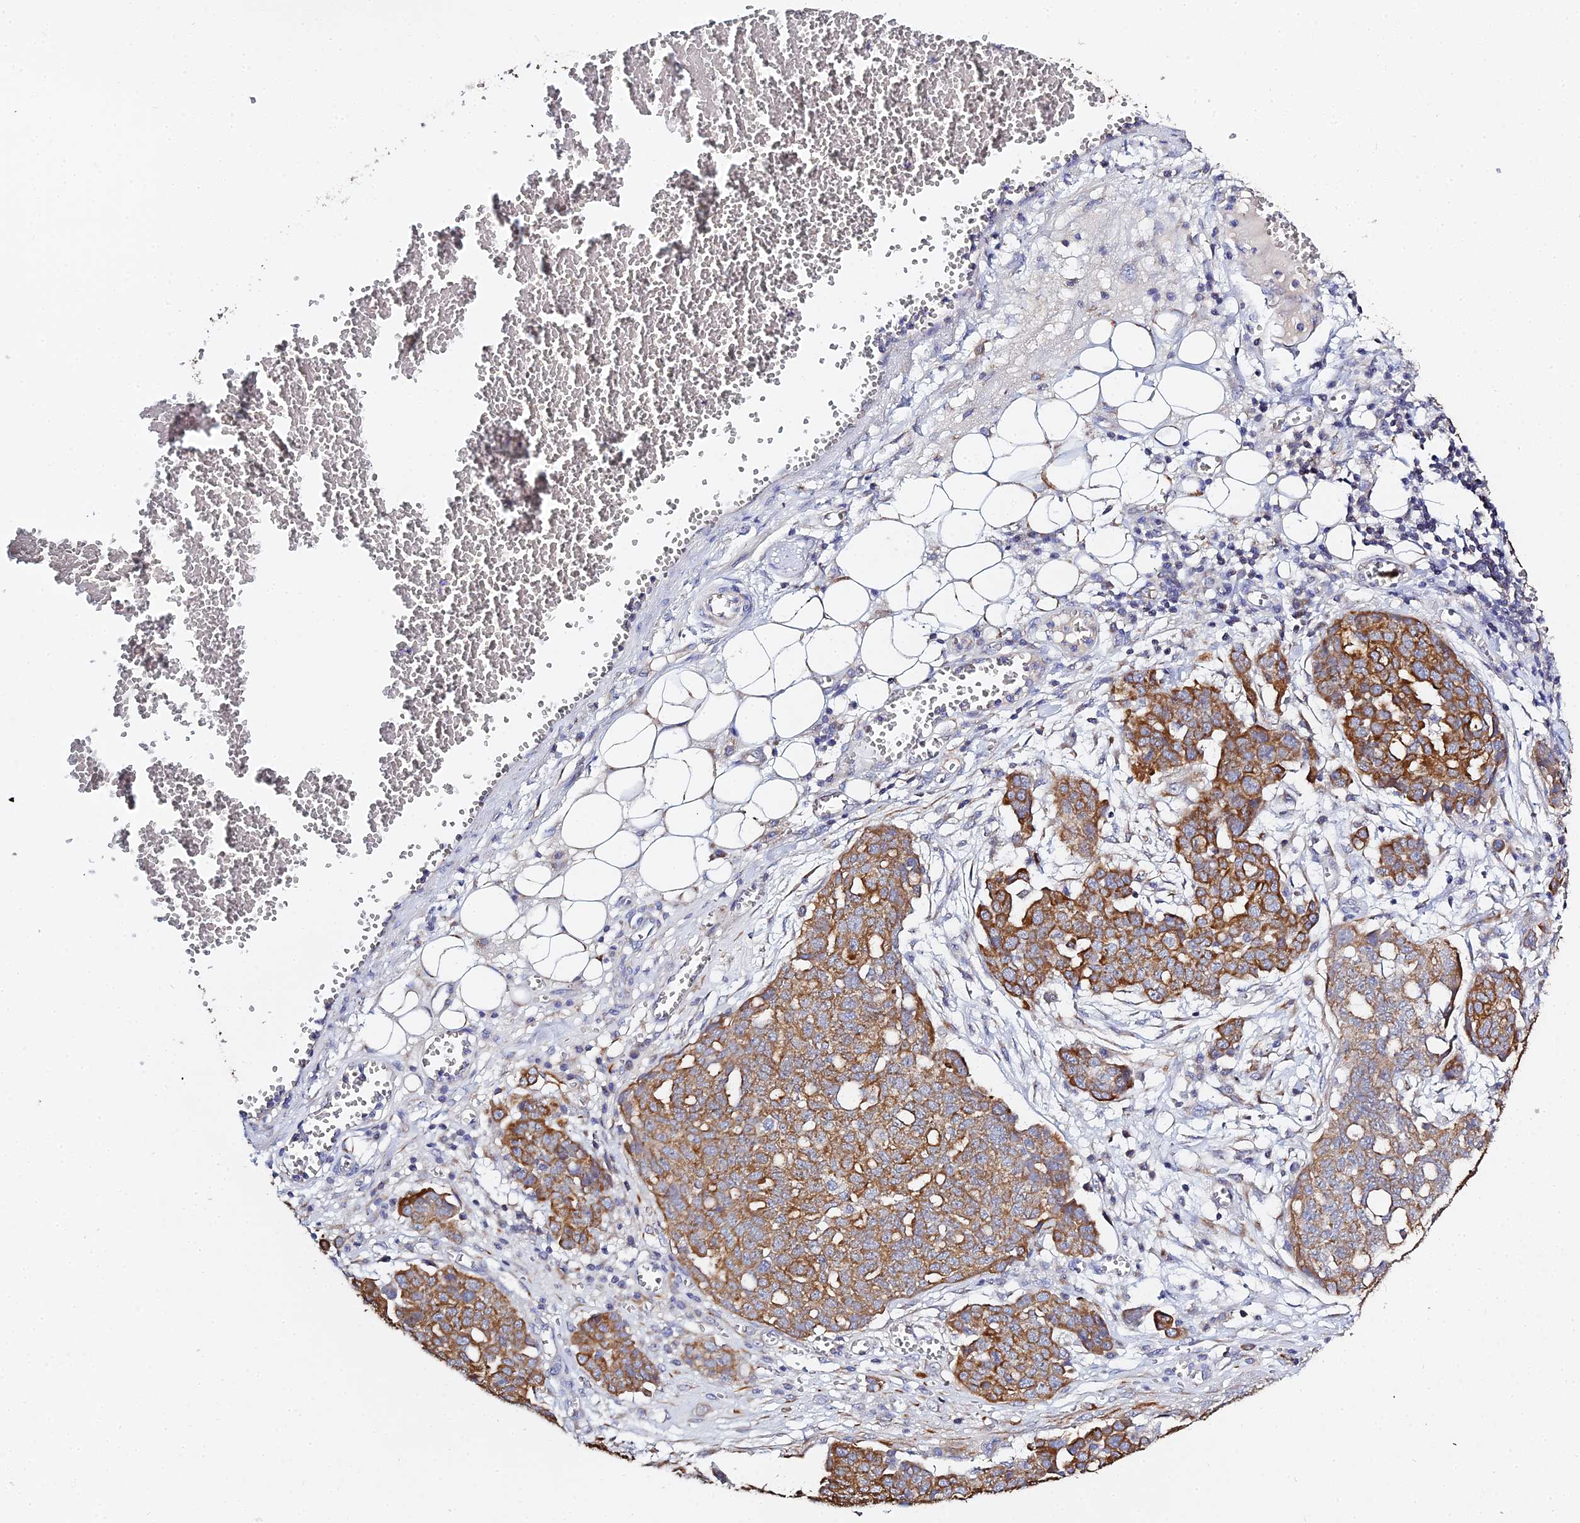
{"staining": {"intensity": "strong", "quantity": ">75%", "location": "cytoplasmic/membranous"}, "tissue": "ovarian cancer", "cell_type": "Tumor cells", "image_type": "cancer", "snomed": [{"axis": "morphology", "description": "Cystadenocarcinoma, serous, NOS"}, {"axis": "topography", "description": "Soft tissue"}, {"axis": "topography", "description": "Ovary"}], "caption": "A high-resolution micrograph shows immunohistochemistry (IHC) staining of ovarian cancer (serous cystadenocarcinoma), which reveals strong cytoplasmic/membranous positivity in approximately >75% of tumor cells.", "gene": "ZXDA", "patient": {"sex": "female", "age": 57}}